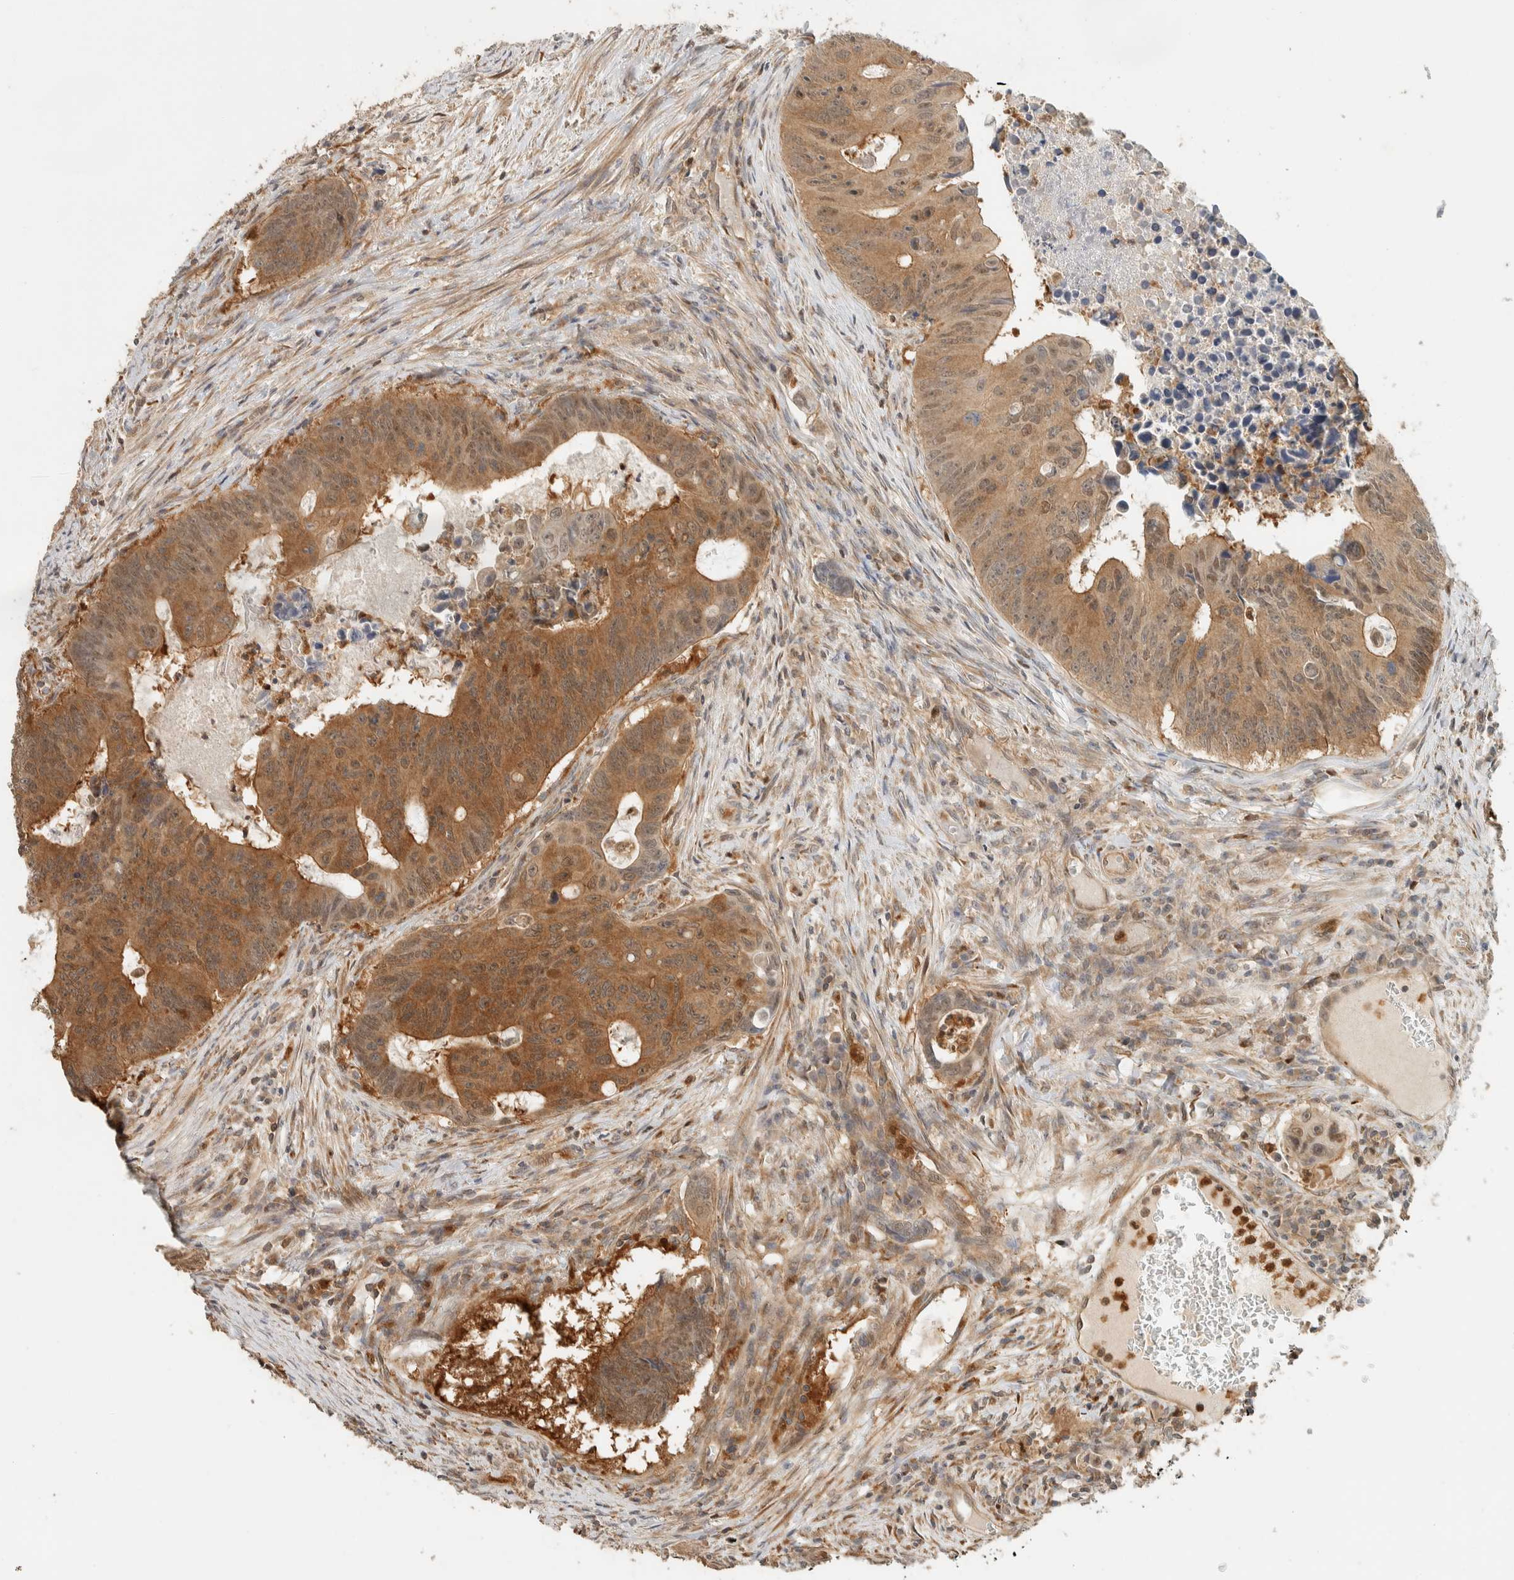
{"staining": {"intensity": "moderate", "quantity": ">75%", "location": "cytoplasmic/membranous"}, "tissue": "colorectal cancer", "cell_type": "Tumor cells", "image_type": "cancer", "snomed": [{"axis": "morphology", "description": "Adenocarcinoma, NOS"}, {"axis": "topography", "description": "Colon"}], "caption": "A medium amount of moderate cytoplasmic/membranous positivity is appreciated in about >75% of tumor cells in colorectal cancer (adenocarcinoma) tissue.", "gene": "ADSS2", "patient": {"sex": "male", "age": 87}}